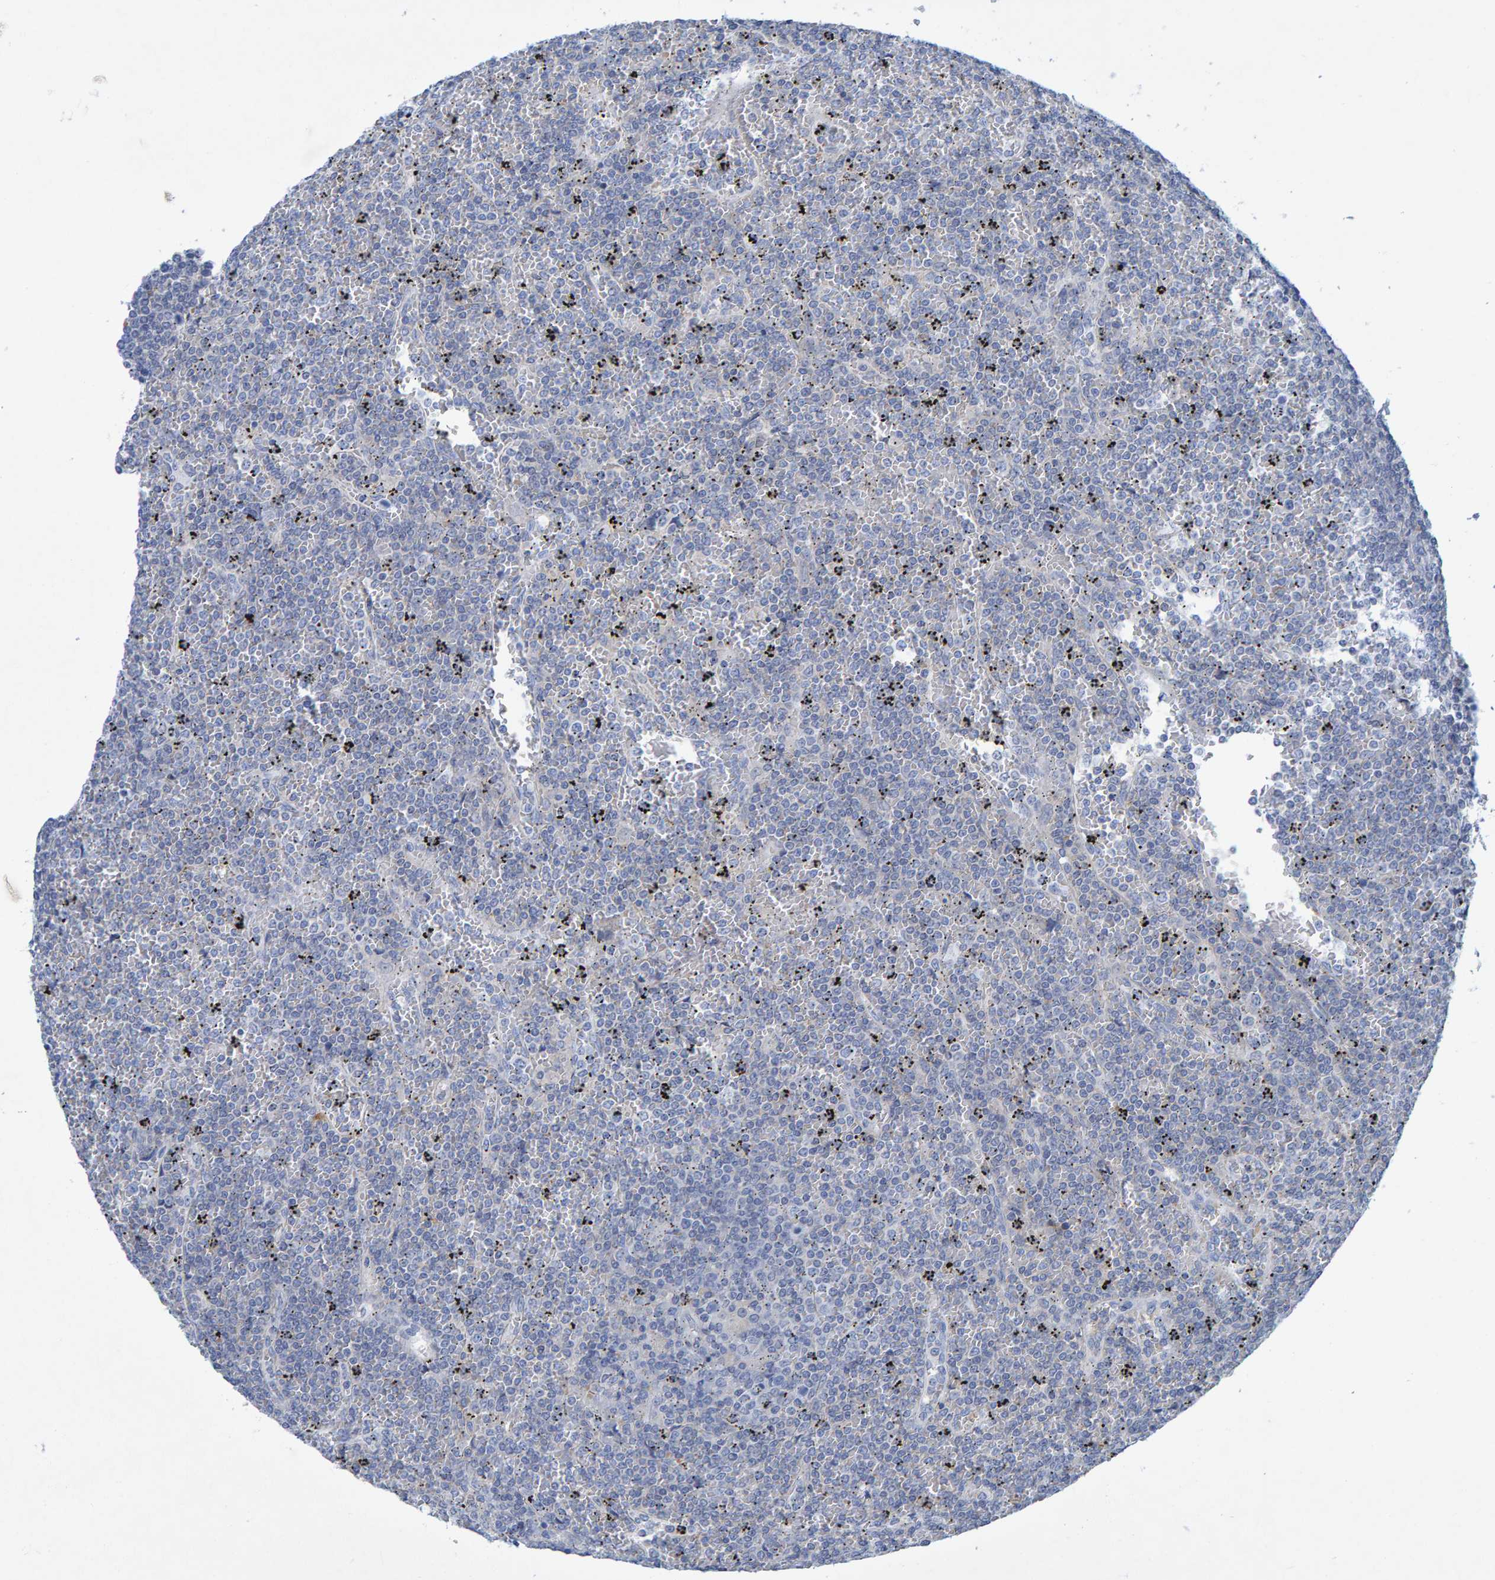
{"staining": {"intensity": "negative", "quantity": "none", "location": "none"}, "tissue": "lymphoma", "cell_type": "Tumor cells", "image_type": "cancer", "snomed": [{"axis": "morphology", "description": "Malignant lymphoma, non-Hodgkin's type, Low grade"}, {"axis": "topography", "description": "Spleen"}], "caption": "IHC histopathology image of malignant lymphoma, non-Hodgkin's type (low-grade) stained for a protein (brown), which demonstrates no expression in tumor cells.", "gene": "ALAD", "patient": {"sex": "female", "age": 19}}